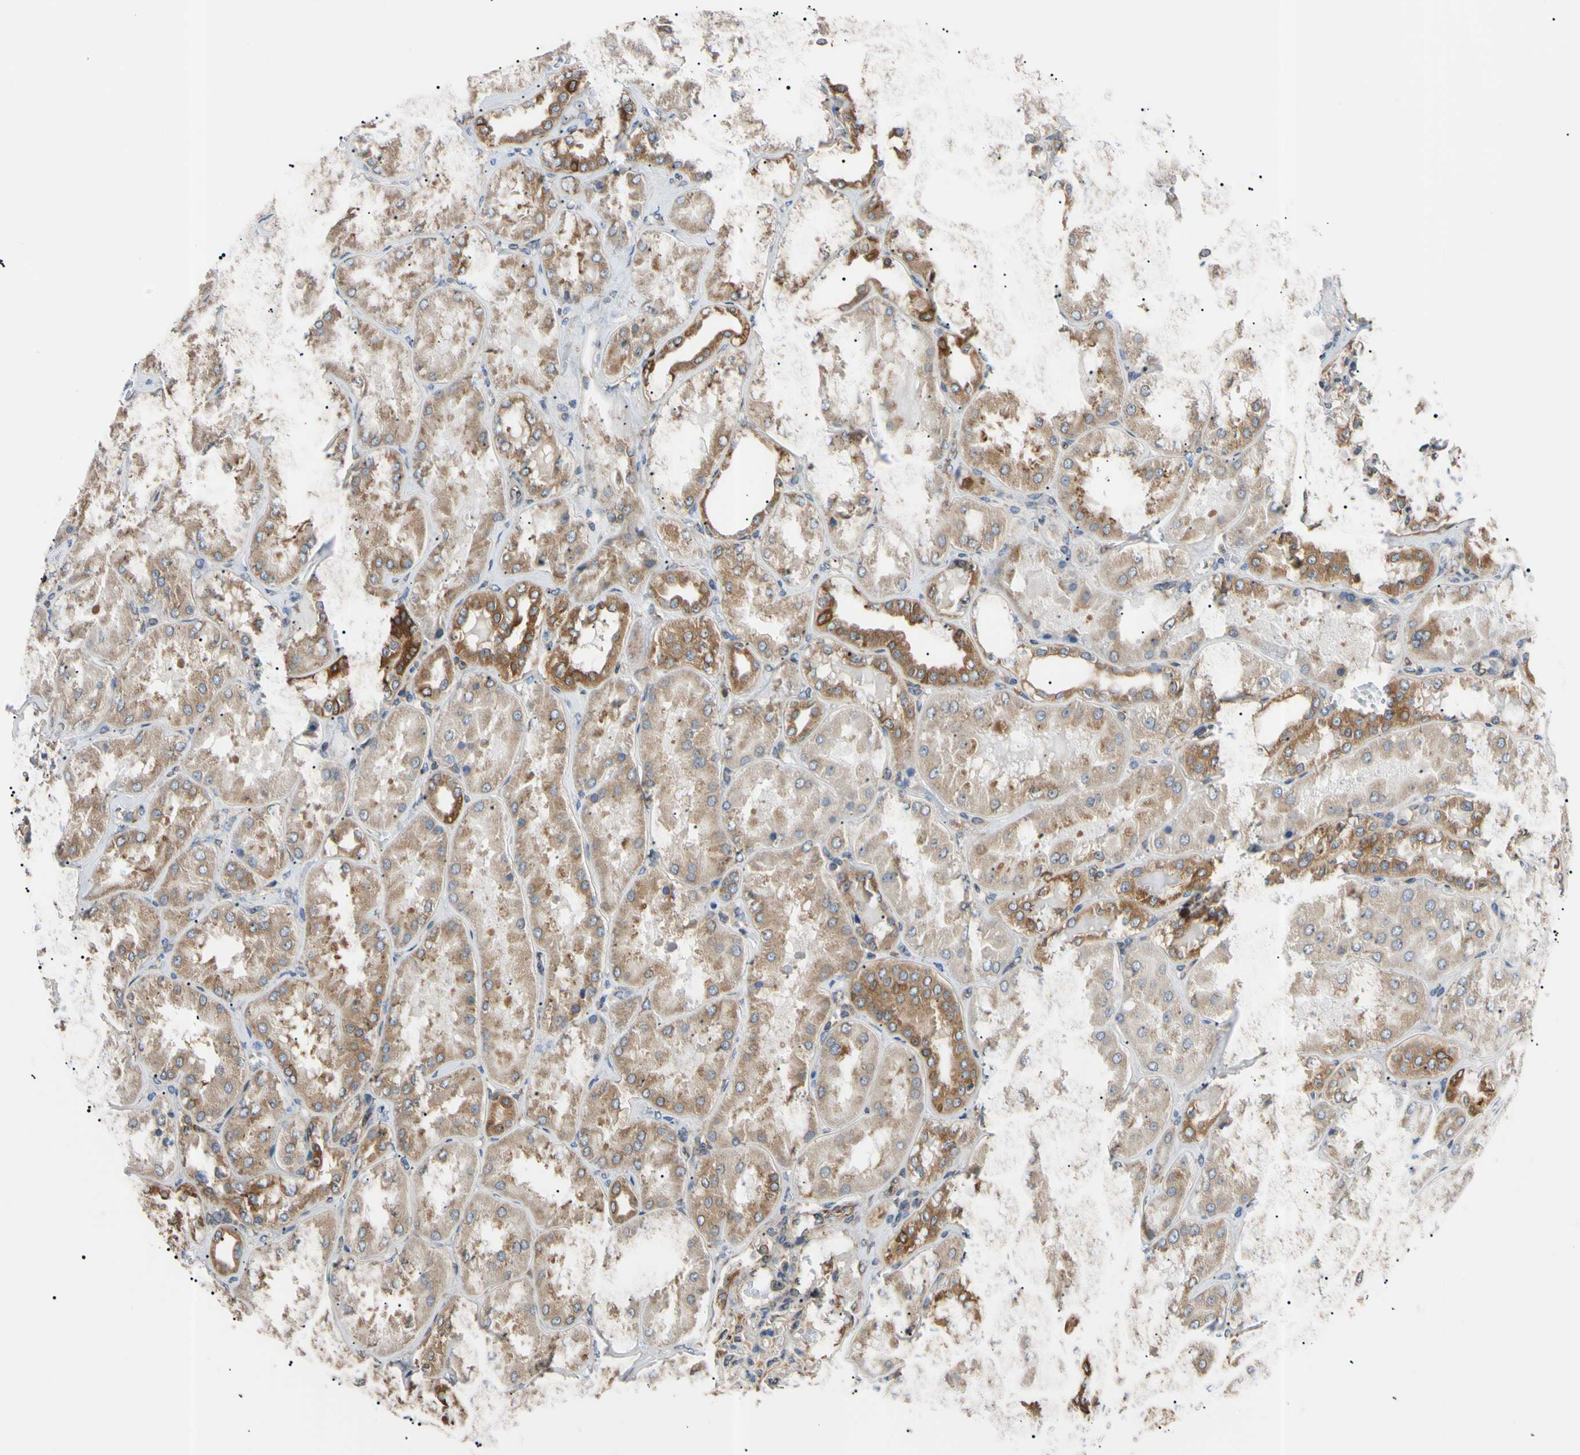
{"staining": {"intensity": "weak", "quantity": ">75%", "location": "cytoplasmic/membranous"}, "tissue": "kidney", "cell_type": "Cells in glomeruli", "image_type": "normal", "snomed": [{"axis": "morphology", "description": "Normal tissue, NOS"}, {"axis": "topography", "description": "Kidney"}], "caption": "Immunohistochemical staining of normal kidney exhibits weak cytoplasmic/membranous protein expression in about >75% of cells in glomeruli. (Brightfield microscopy of DAB IHC at high magnification).", "gene": "VAPA", "patient": {"sex": "female", "age": 56}}